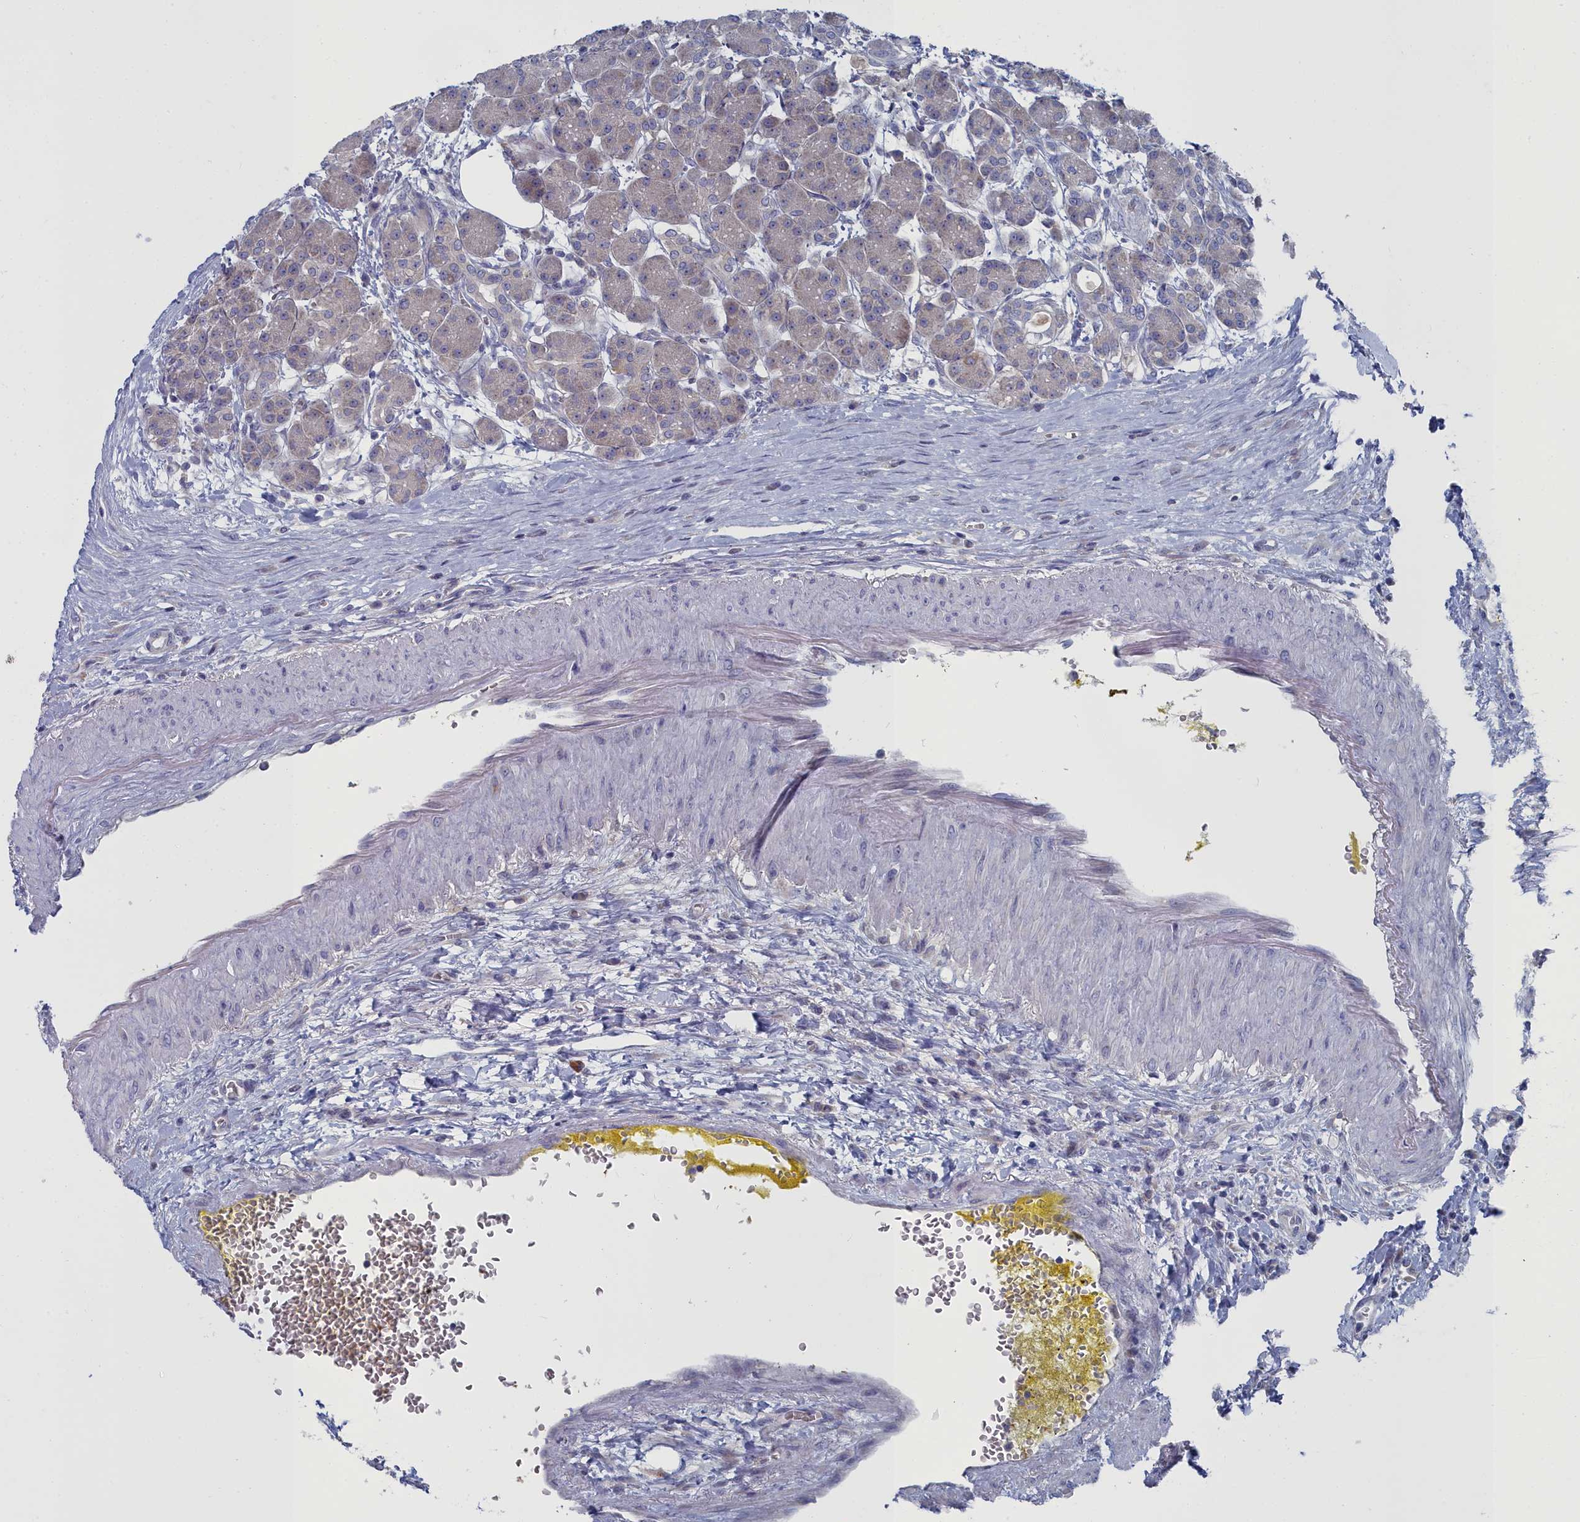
{"staining": {"intensity": "weak", "quantity": "25%-75%", "location": "cytoplasmic/membranous"}, "tissue": "pancreas", "cell_type": "Exocrine glandular cells", "image_type": "normal", "snomed": [{"axis": "morphology", "description": "Normal tissue, NOS"}, {"axis": "topography", "description": "Pancreas"}], "caption": "Immunohistochemistry (IHC) staining of benign pancreas, which displays low levels of weak cytoplasmic/membranous expression in about 25%-75% of exocrine glandular cells indicating weak cytoplasmic/membranous protein expression. The staining was performed using DAB (brown) for protein detection and nuclei were counterstained in hematoxylin (blue).", "gene": "CCDC149", "patient": {"sex": "male", "age": 63}}